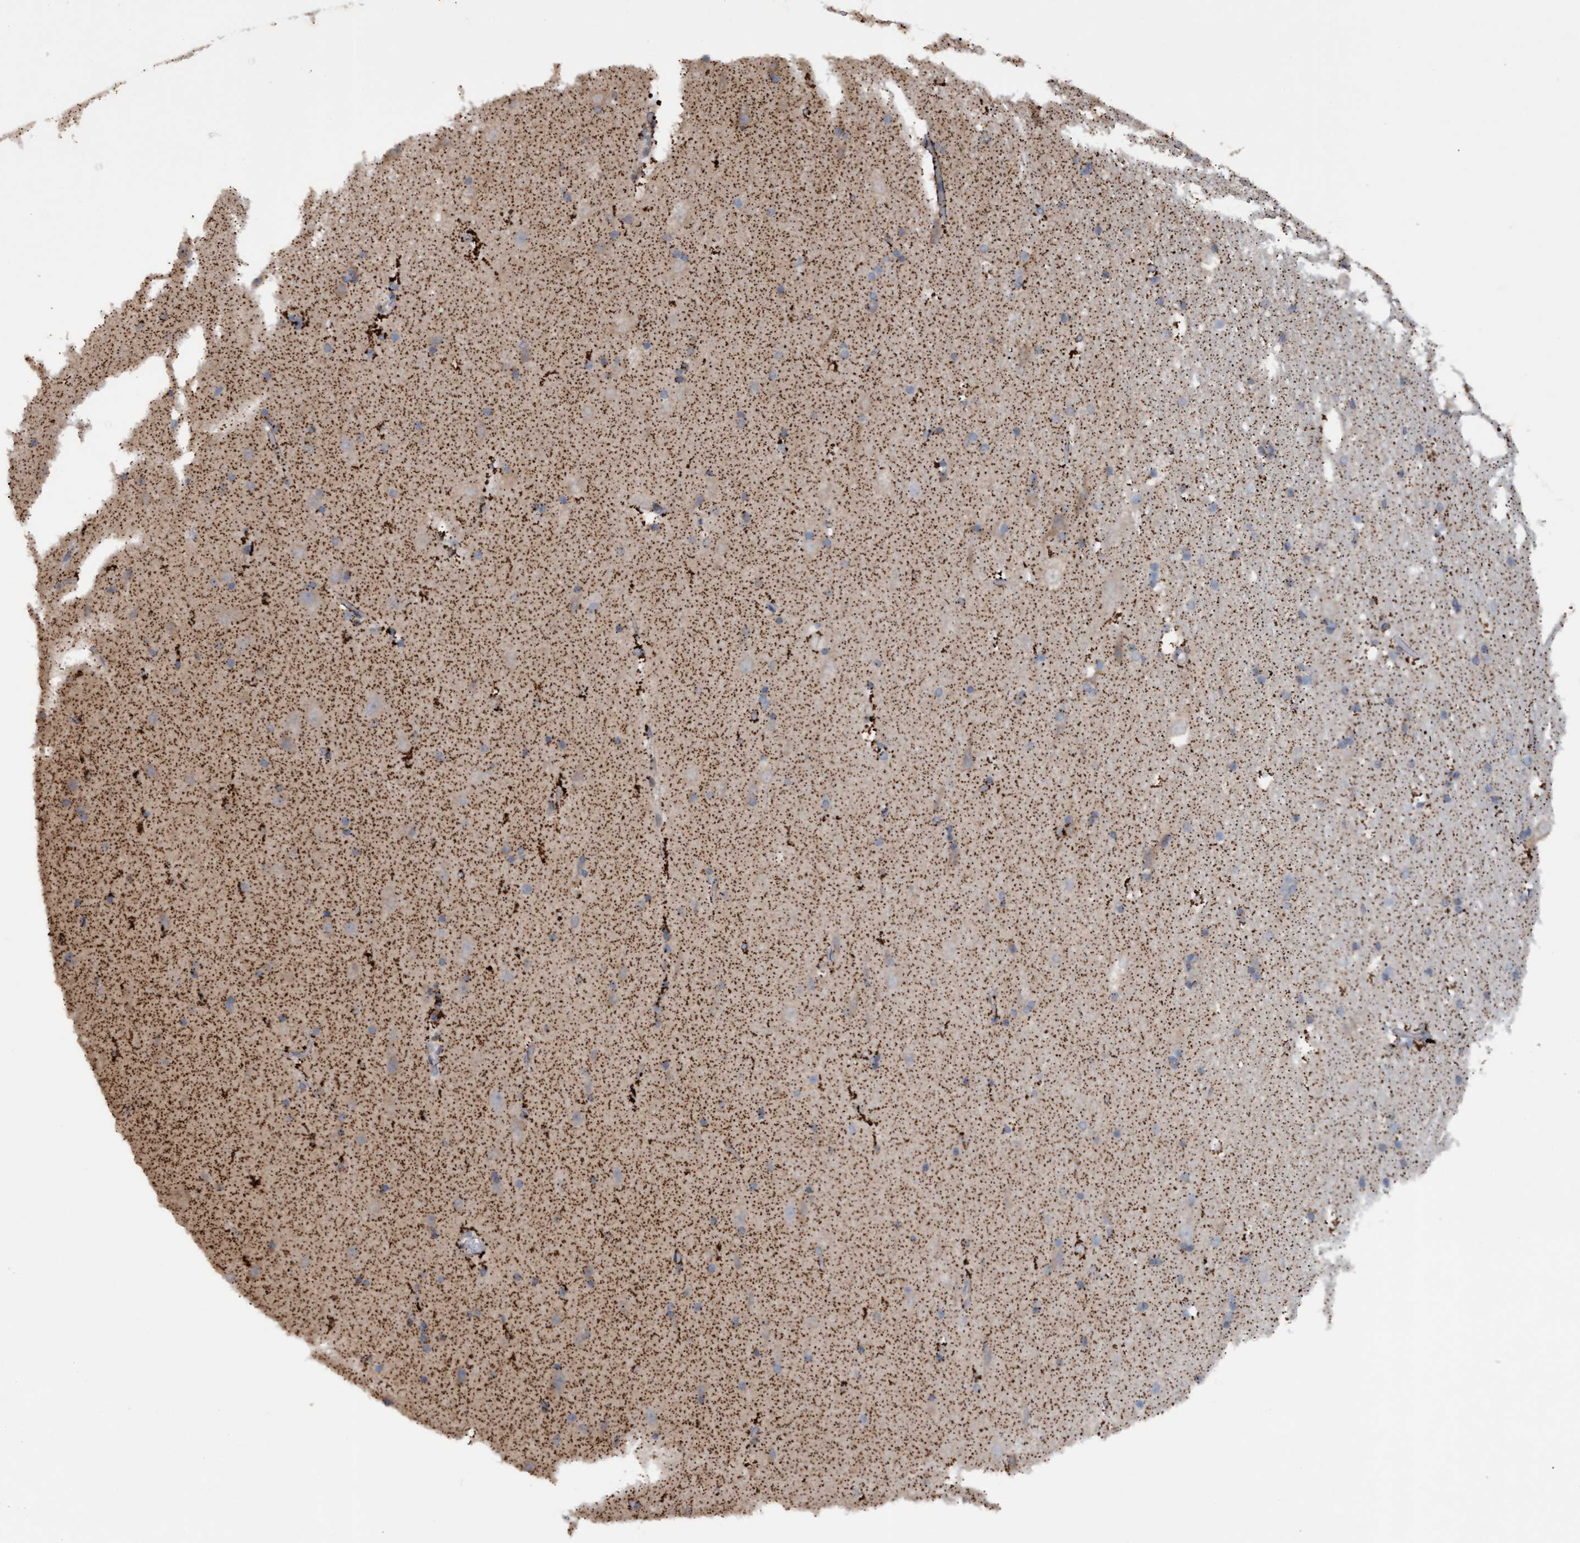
{"staining": {"intensity": "strong", "quantity": "<25%", "location": "cytoplasmic/membranous"}, "tissue": "hippocampus", "cell_type": "Glial cells", "image_type": "normal", "snomed": [{"axis": "morphology", "description": "Normal tissue, NOS"}, {"axis": "topography", "description": "Hippocampus"}], "caption": "High-magnification brightfield microscopy of normal hippocampus stained with DAB (brown) and counterstained with hematoxylin (blue). glial cells exhibit strong cytoplasmic/membranous positivity is seen in approximately<25% of cells. (DAB IHC with brightfield microscopy, high magnification).", "gene": "MGLL", "patient": {"sex": "male", "age": 45}}